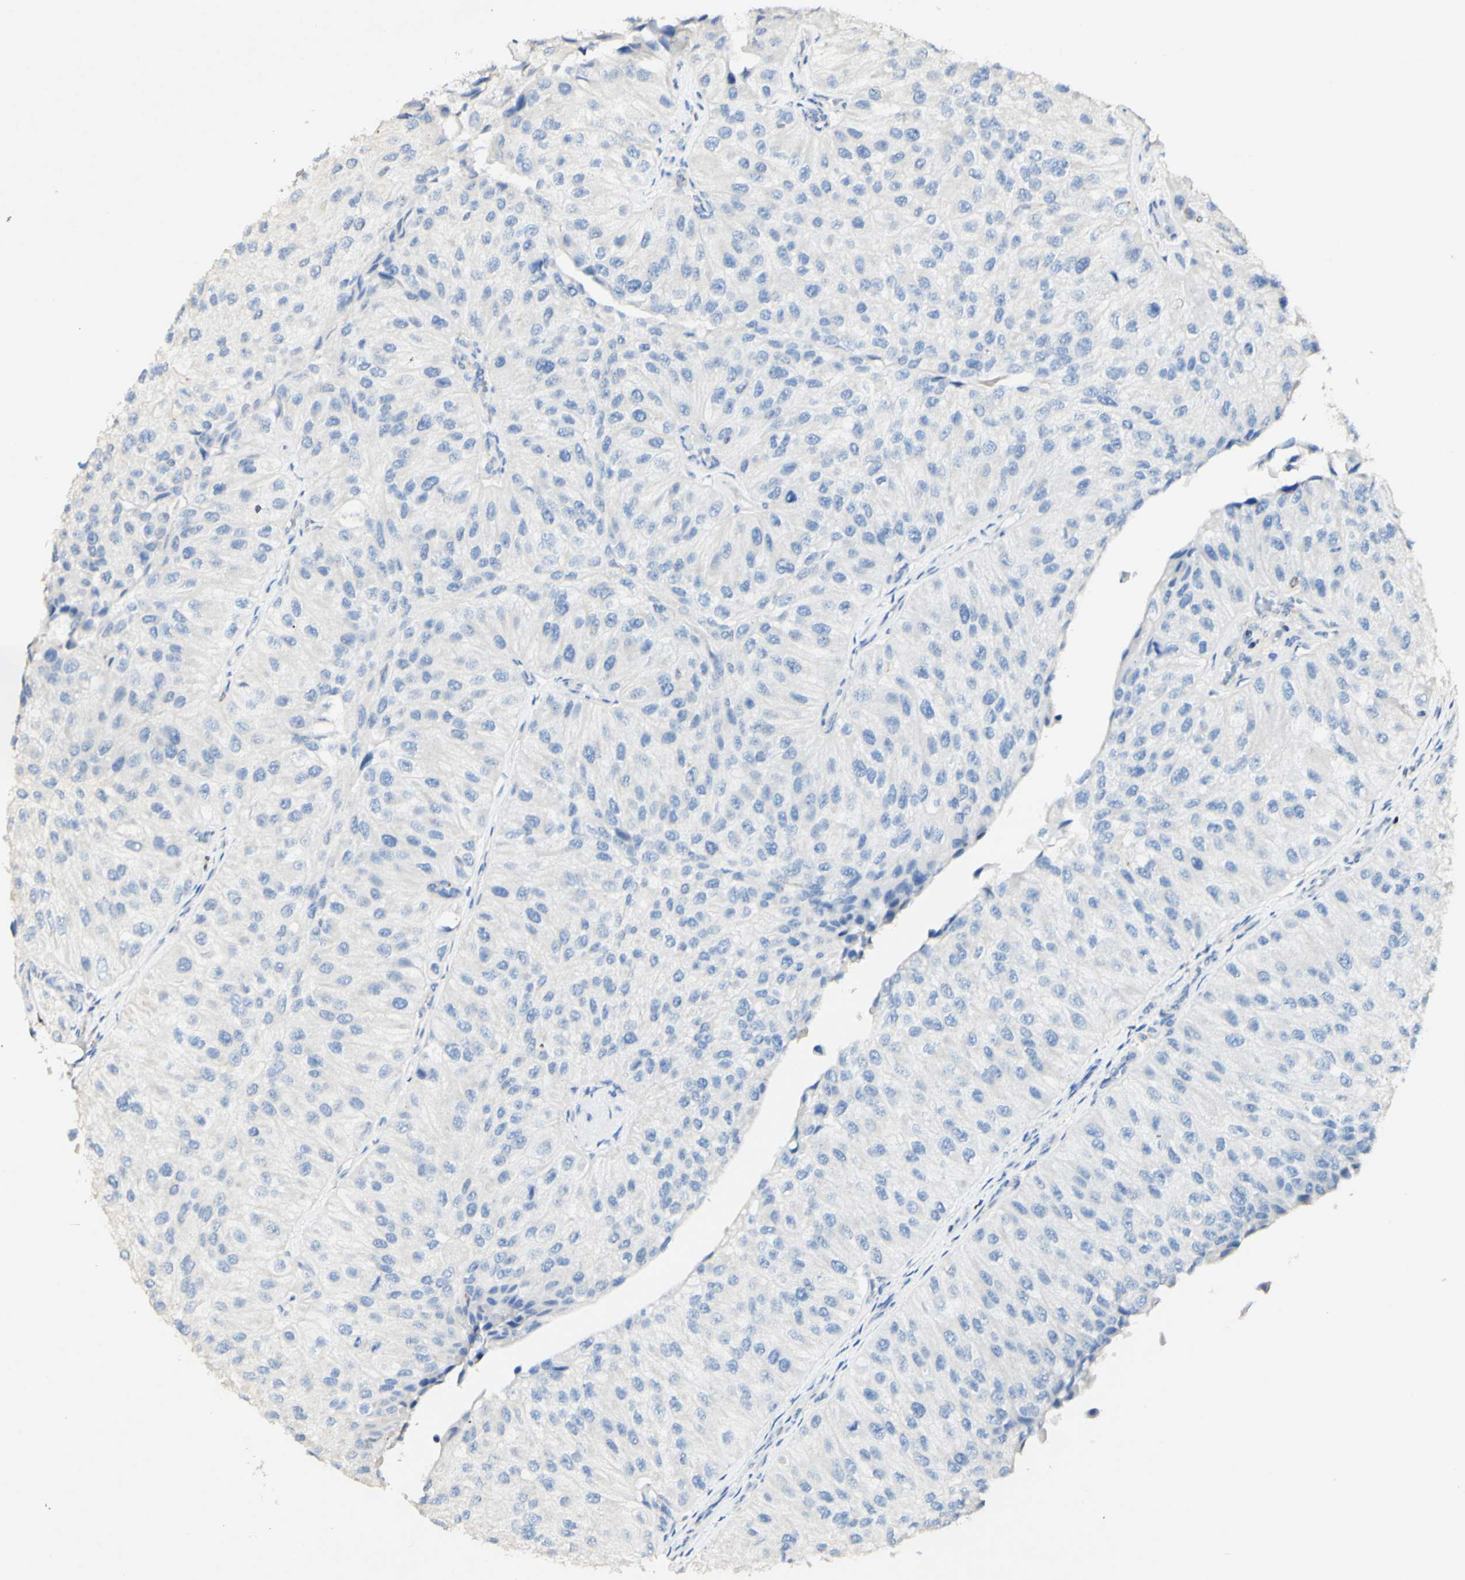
{"staining": {"intensity": "negative", "quantity": "none", "location": "none"}, "tissue": "urothelial cancer", "cell_type": "Tumor cells", "image_type": "cancer", "snomed": [{"axis": "morphology", "description": "Urothelial carcinoma, High grade"}, {"axis": "topography", "description": "Kidney"}, {"axis": "topography", "description": "Urinary bladder"}], "caption": "IHC image of neoplastic tissue: human high-grade urothelial carcinoma stained with DAB (3,3'-diaminobenzidine) exhibits no significant protein positivity in tumor cells.", "gene": "OXCT1", "patient": {"sex": "male", "age": 77}}